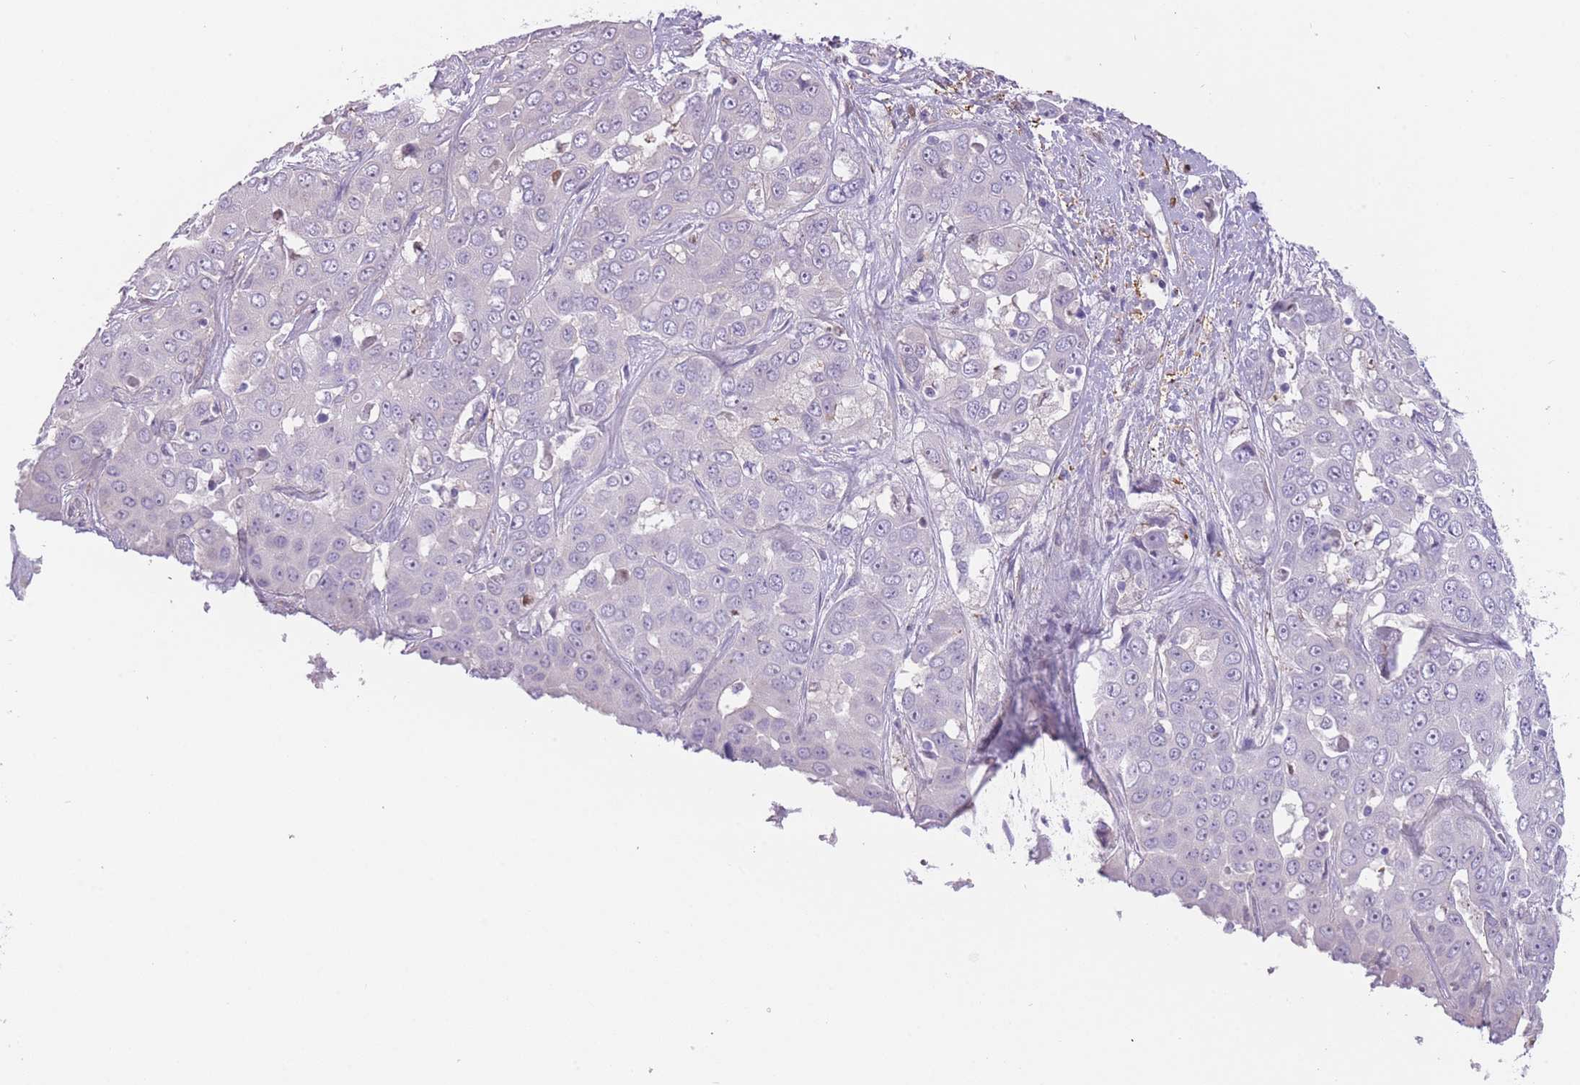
{"staining": {"intensity": "negative", "quantity": "none", "location": "none"}, "tissue": "liver cancer", "cell_type": "Tumor cells", "image_type": "cancer", "snomed": [{"axis": "morphology", "description": "Cholangiocarcinoma"}, {"axis": "topography", "description": "Liver"}], "caption": "This is an IHC micrograph of cholangiocarcinoma (liver). There is no expression in tumor cells.", "gene": "IMPG1", "patient": {"sex": "female", "age": 52}}